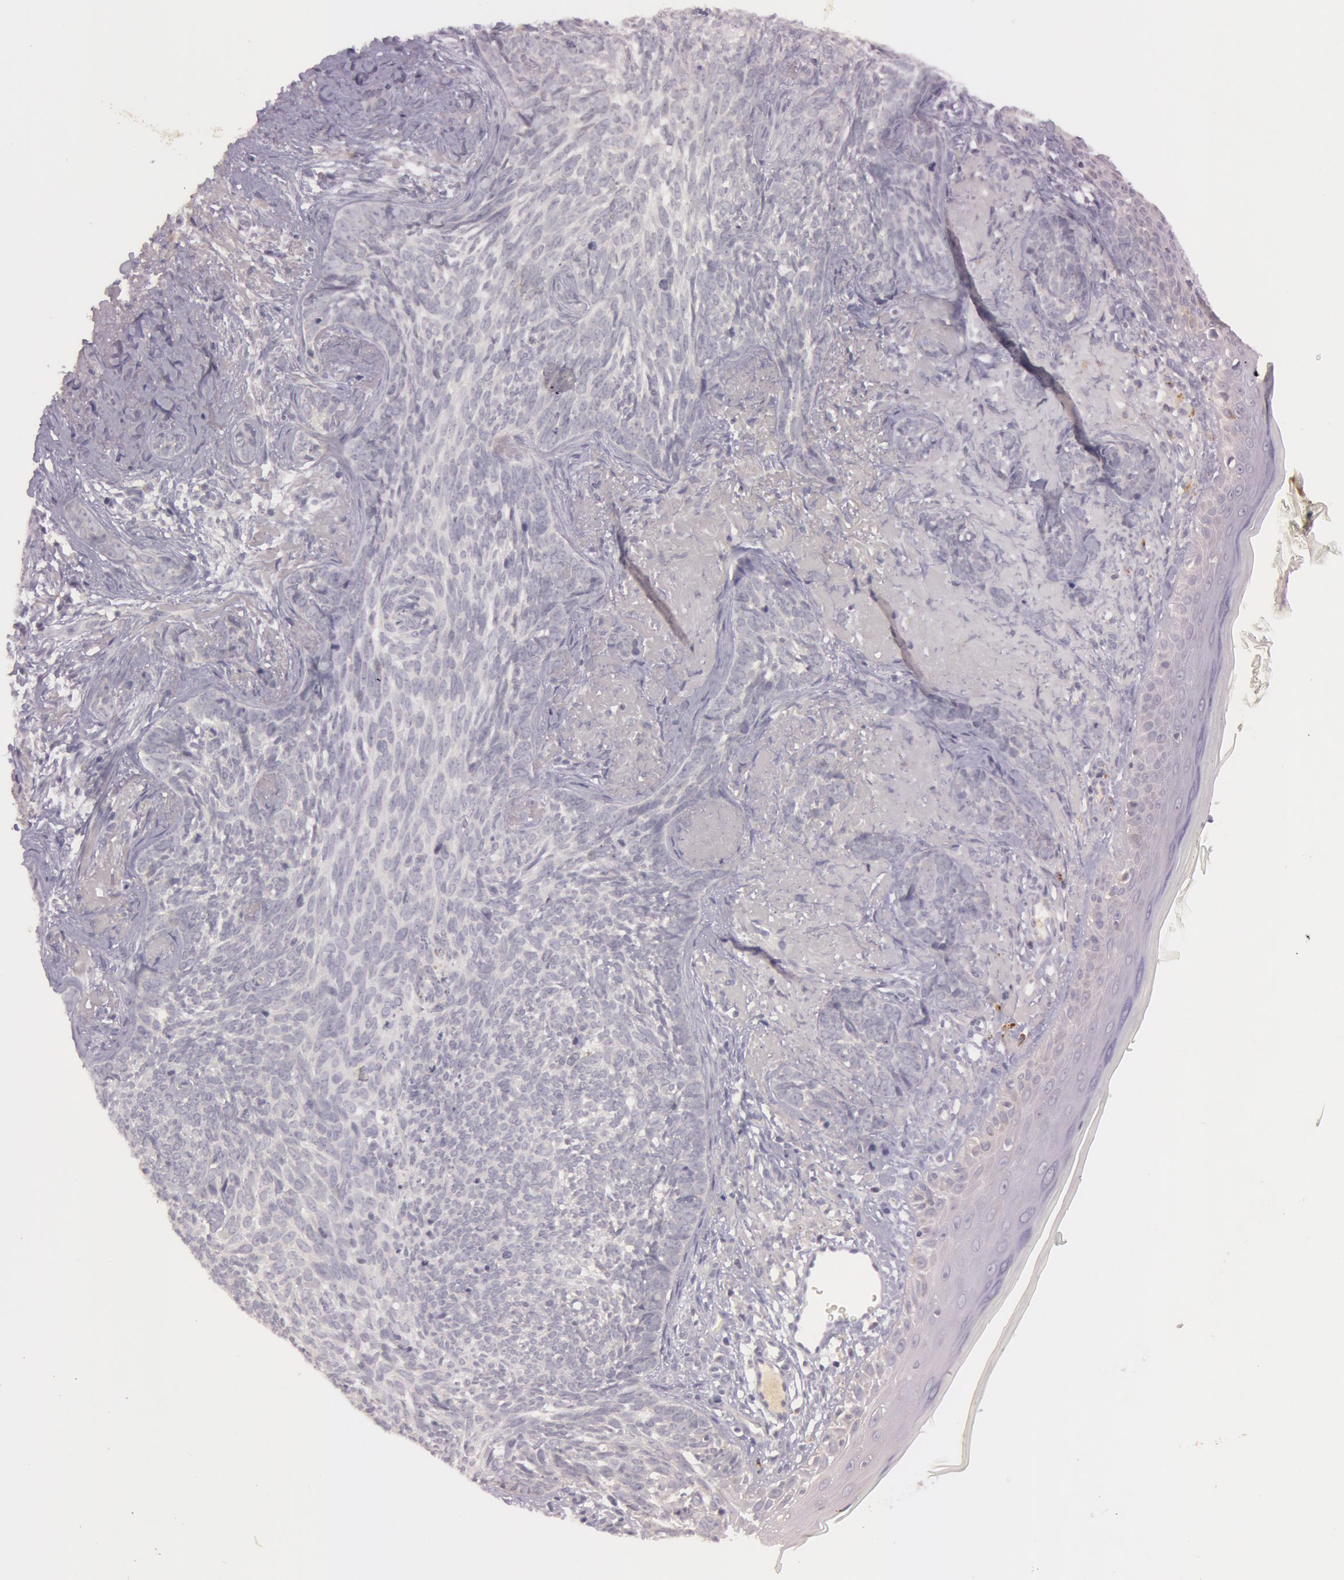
{"staining": {"intensity": "negative", "quantity": "none", "location": "none"}, "tissue": "skin cancer", "cell_type": "Tumor cells", "image_type": "cancer", "snomed": [{"axis": "morphology", "description": "Basal cell carcinoma"}, {"axis": "topography", "description": "Skin"}], "caption": "Skin cancer (basal cell carcinoma) was stained to show a protein in brown. There is no significant positivity in tumor cells.", "gene": "MXRA5", "patient": {"sex": "female", "age": 81}}